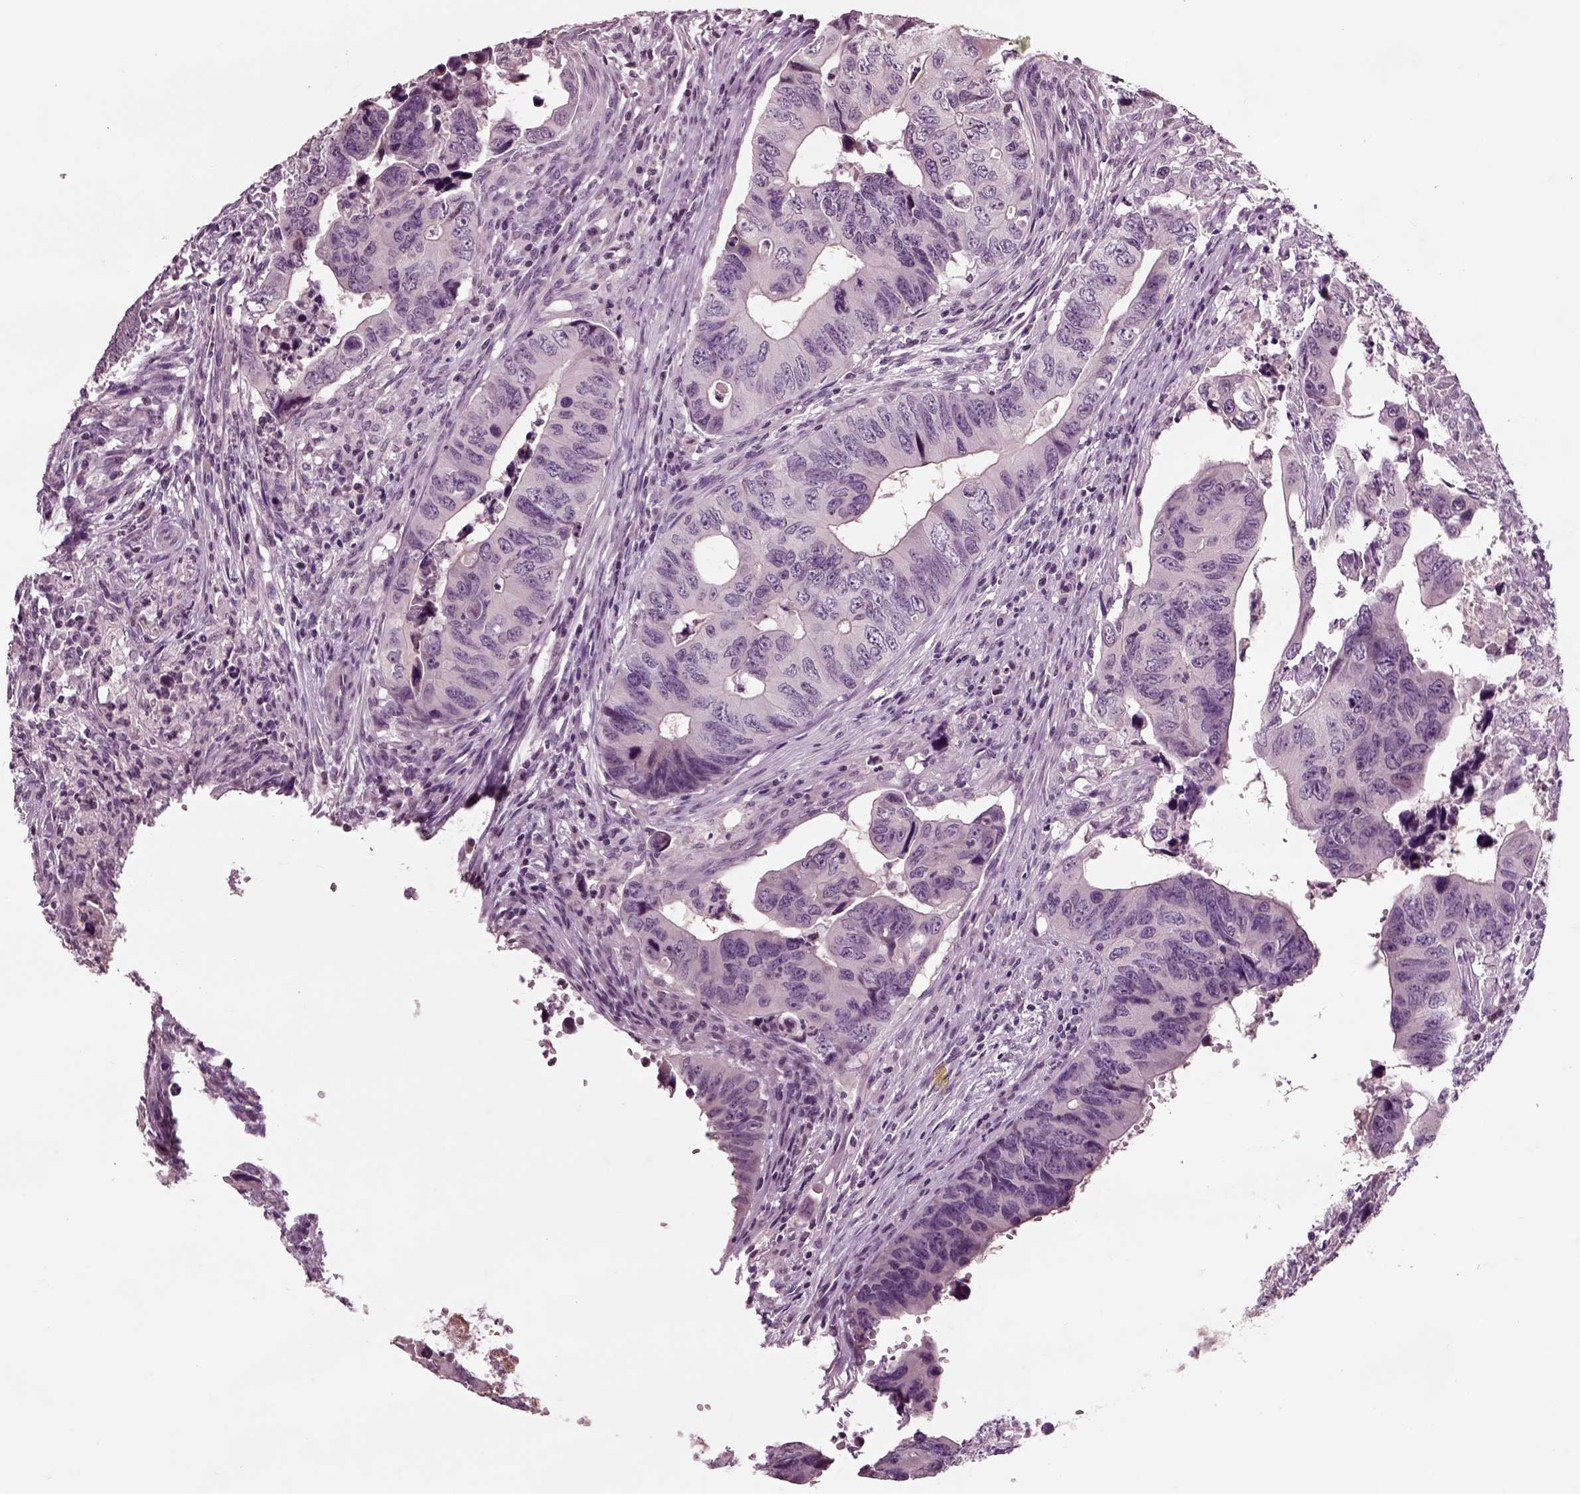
{"staining": {"intensity": "negative", "quantity": "none", "location": "none"}, "tissue": "colorectal cancer", "cell_type": "Tumor cells", "image_type": "cancer", "snomed": [{"axis": "morphology", "description": "Adenocarcinoma, NOS"}, {"axis": "topography", "description": "Colon"}], "caption": "The immunohistochemistry (IHC) micrograph has no significant positivity in tumor cells of colorectal adenocarcinoma tissue. (Stains: DAB (3,3'-diaminobenzidine) immunohistochemistry (IHC) with hematoxylin counter stain, Microscopy: brightfield microscopy at high magnification).", "gene": "CHGB", "patient": {"sex": "female", "age": 82}}